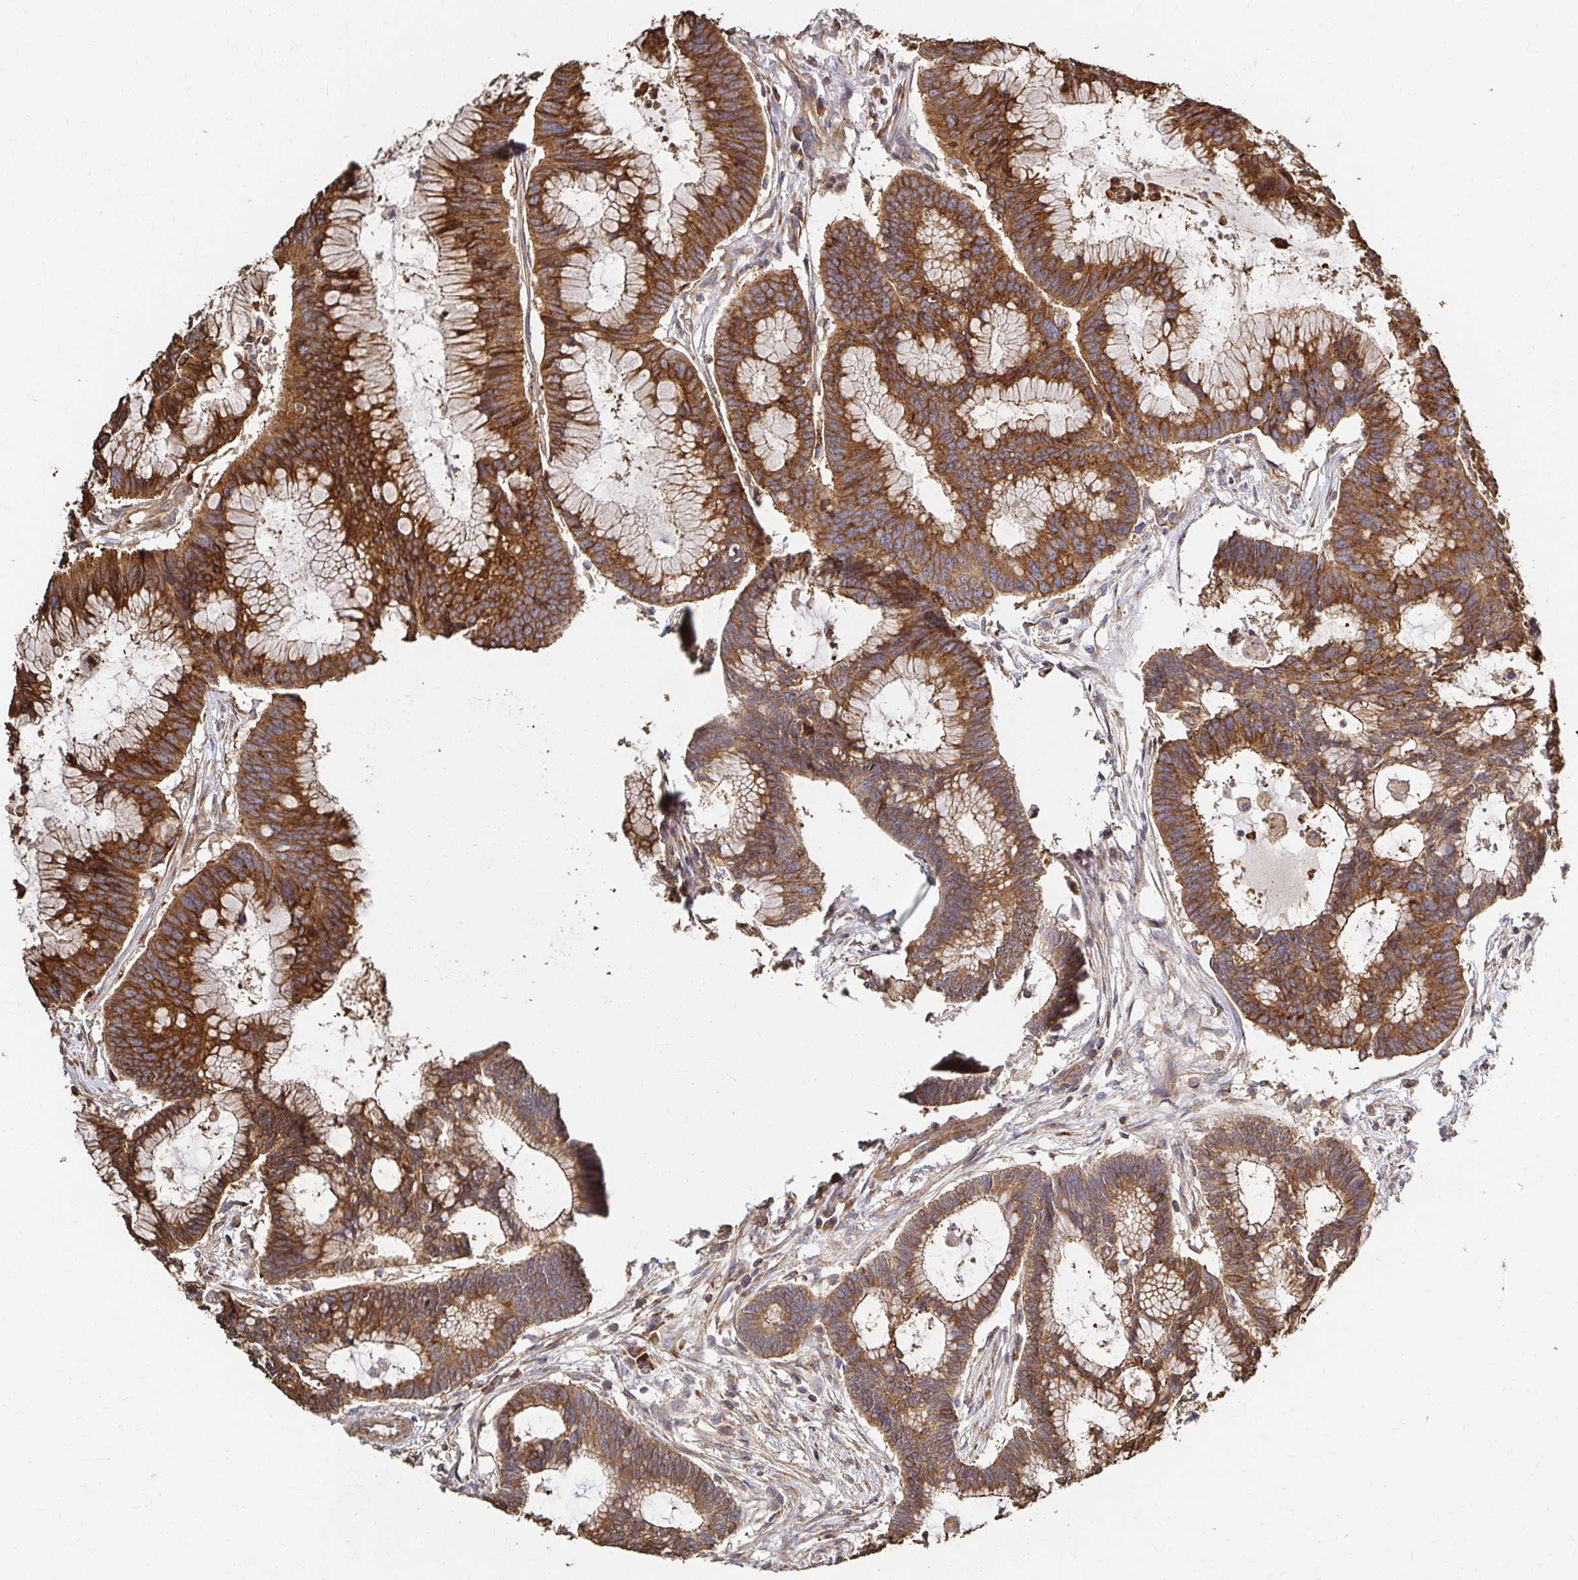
{"staining": {"intensity": "strong", "quantity": ">75%", "location": "cytoplasmic/membranous"}, "tissue": "colorectal cancer", "cell_type": "Tumor cells", "image_type": "cancer", "snomed": [{"axis": "morphology", "description": "Adenocarcinoma, NOS"}, {"axis": "topography", "description": "Colon"}], "caption": "The photomicrograph displays immunohistochemical staining of colorectal adenocarcinoma. There is strong cytoplasmic/membranous staining is present in approximately >75% of tumor cells.", "gene": "APBB1", "patient": {"sex": "female", "age": 78}}